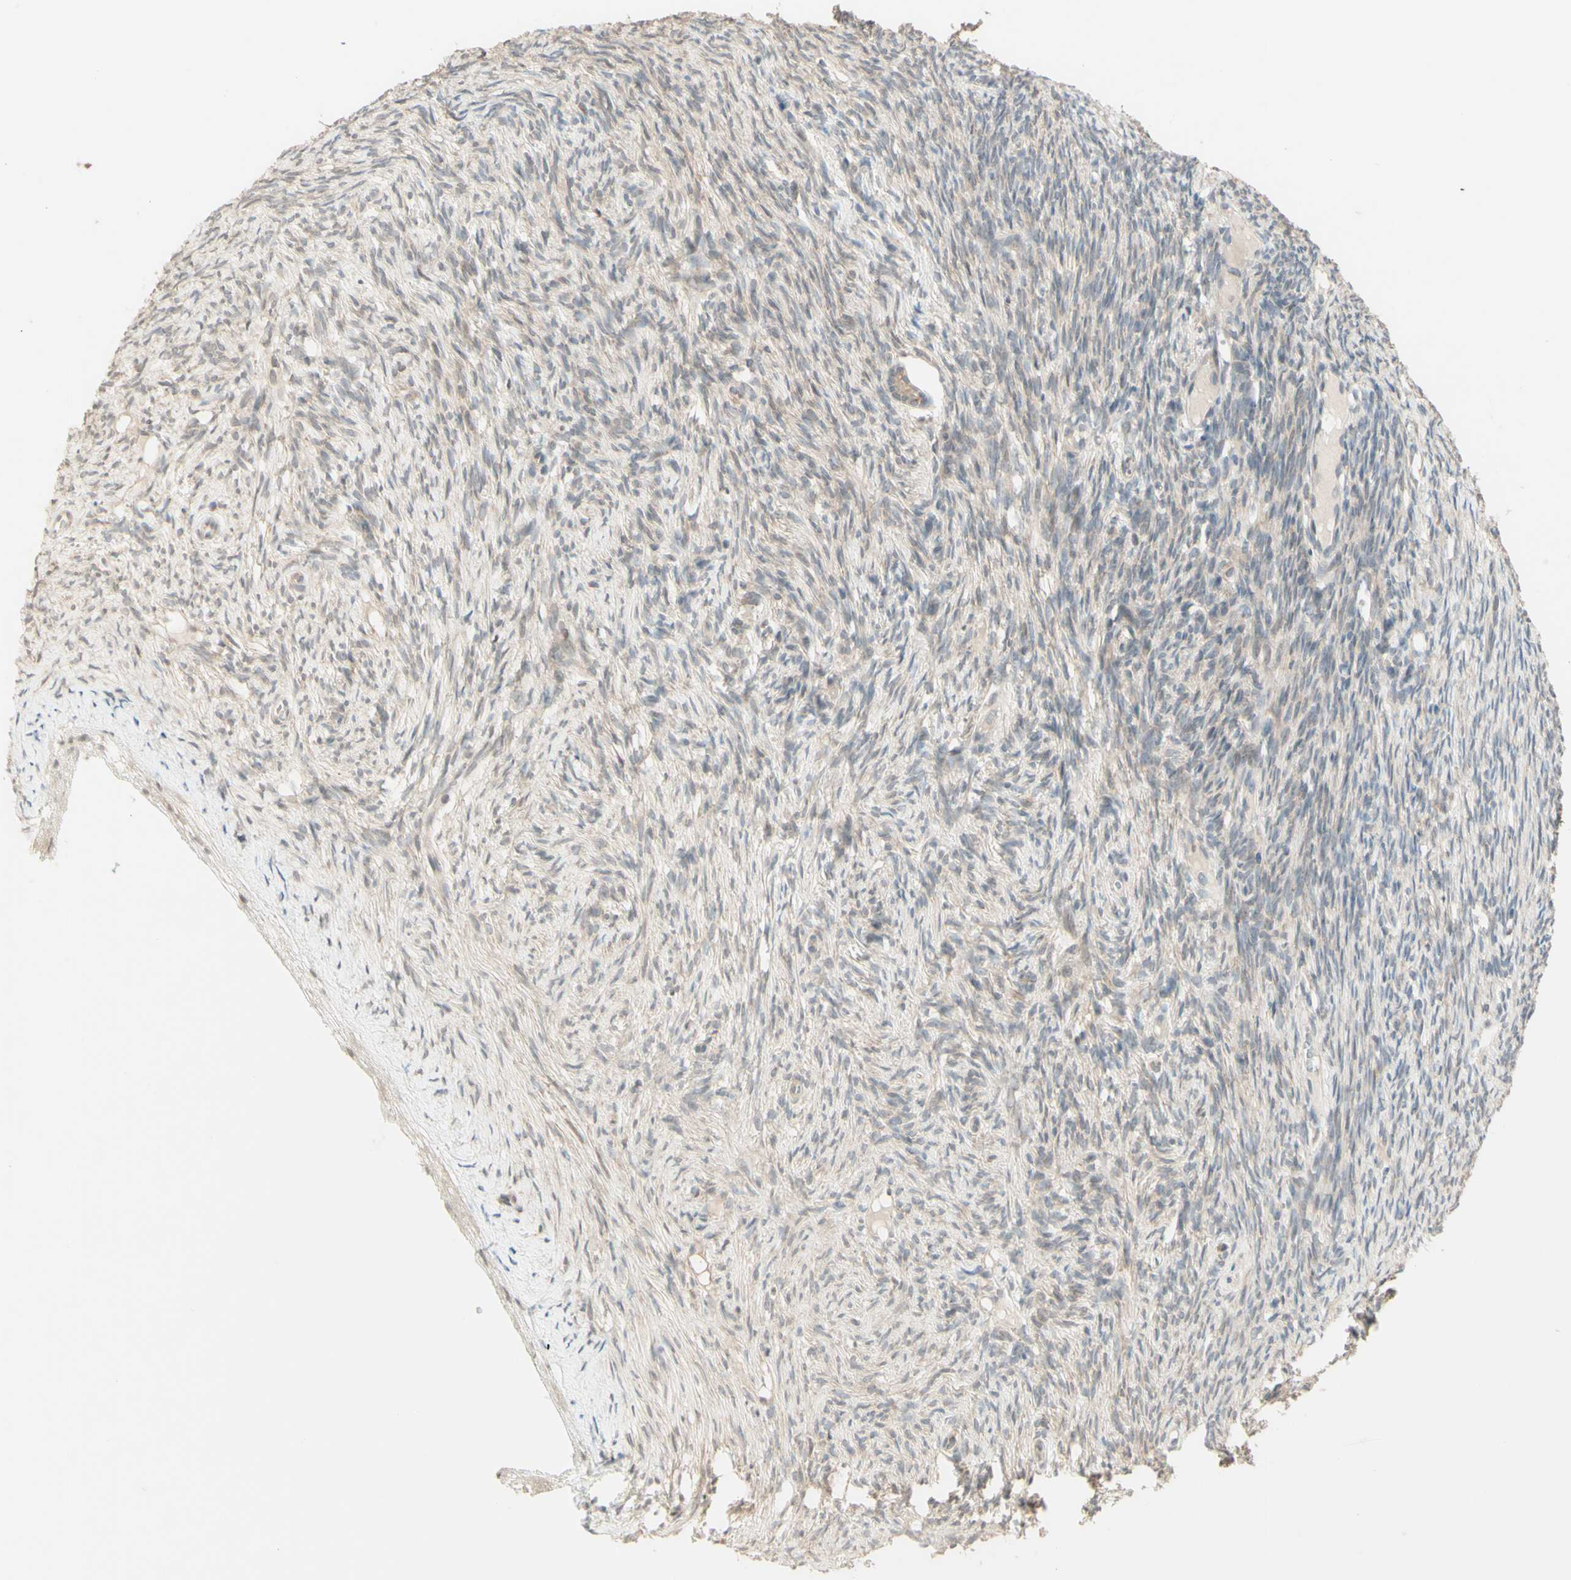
{"staining": {"intensity": "weak", "quantity": ">75%", "location": "cytoplasmic/membranous"}, "tissue": "ovary", "cell_type": "Follicle cells", "image_type": "normal", "snomed": [{"axis": "morphology", "description": "Normal tissue, NOS"}, {"axis": "topography", "description": "Ovary"}], "caption": "Immunohistochemical staining of unremarkable ovary demonstrates weak cytoplasmic/membranous protein staining in about >75% of follicle cells. The staining was performed using DAB to visualize the protein expression in brown, while the nuclei were stained in blue with hematoxylin (Magnification: 20x).", "gene": "ZW10", "patient": {"sex": "female", "age": 33}}